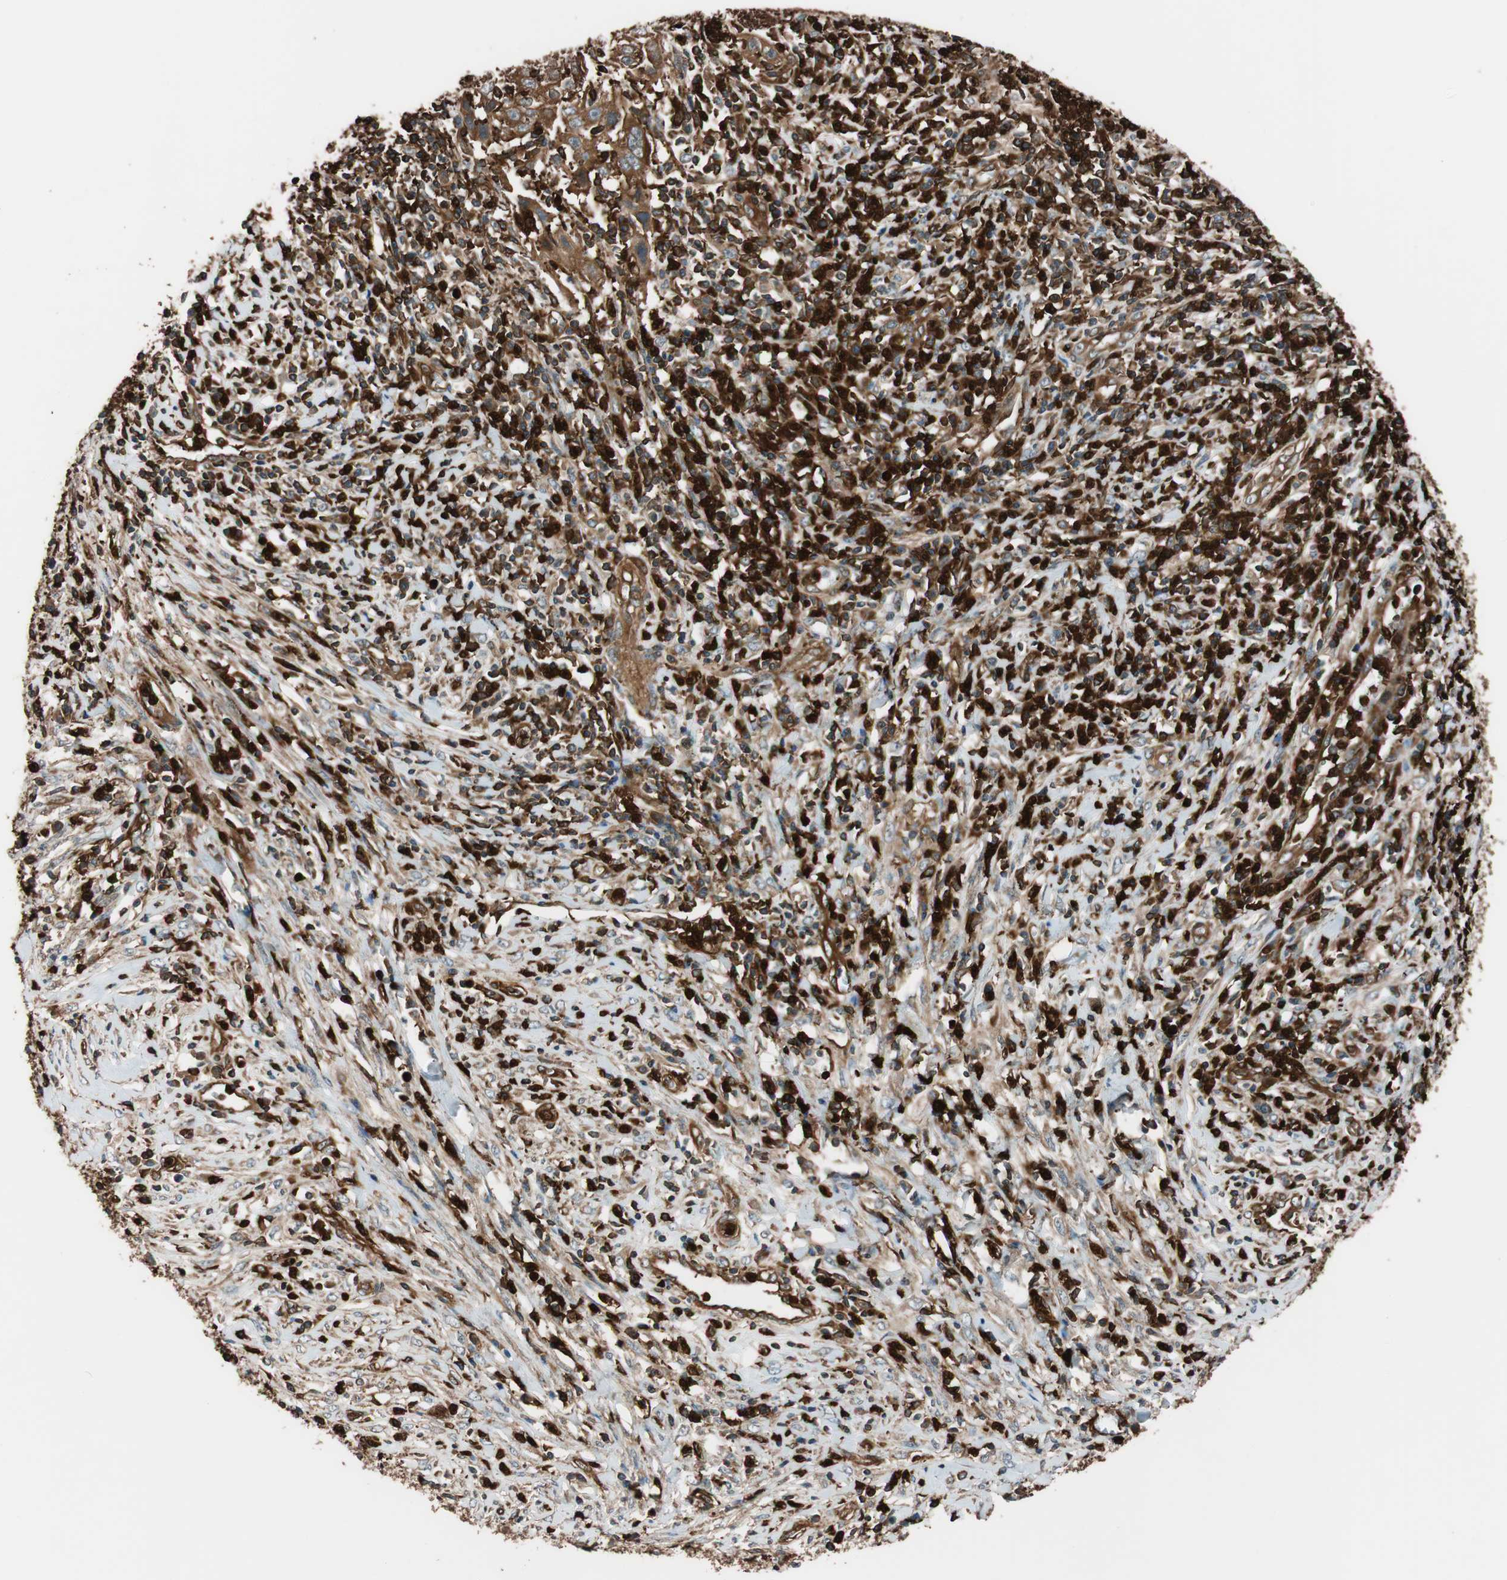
{"staining": {"intensity": "strong", "quantity": ">75%", "location": "cytoplasmic/membranous"}, "tissue": "cervical cancer", "cell_type": "Tumor cells", "image_type": "cancer", "snomed": [{"axis": "morphology", "description": "Squamous cell carcinoma, NOS"}, {"axis": "topography", "description": "Cervix"}], "caption": "High-magnification brightfield microscopy of squamous cell carcinoma (cervical) stained with DAB (3,3'-diaminobenzidine) (brown) and counterstained with hematoxylin (blue). tumor cells exhibit strong cytoplasmic/membranous expression is present in about>75% of cells. The staining was performed using DAB to visualize the protein expression in brown, while the nuclei were stained in blue with hematoxylin (Magnification: 20x).", "gene": "VASP", "patient": {"sex": "female", "age": 32}}